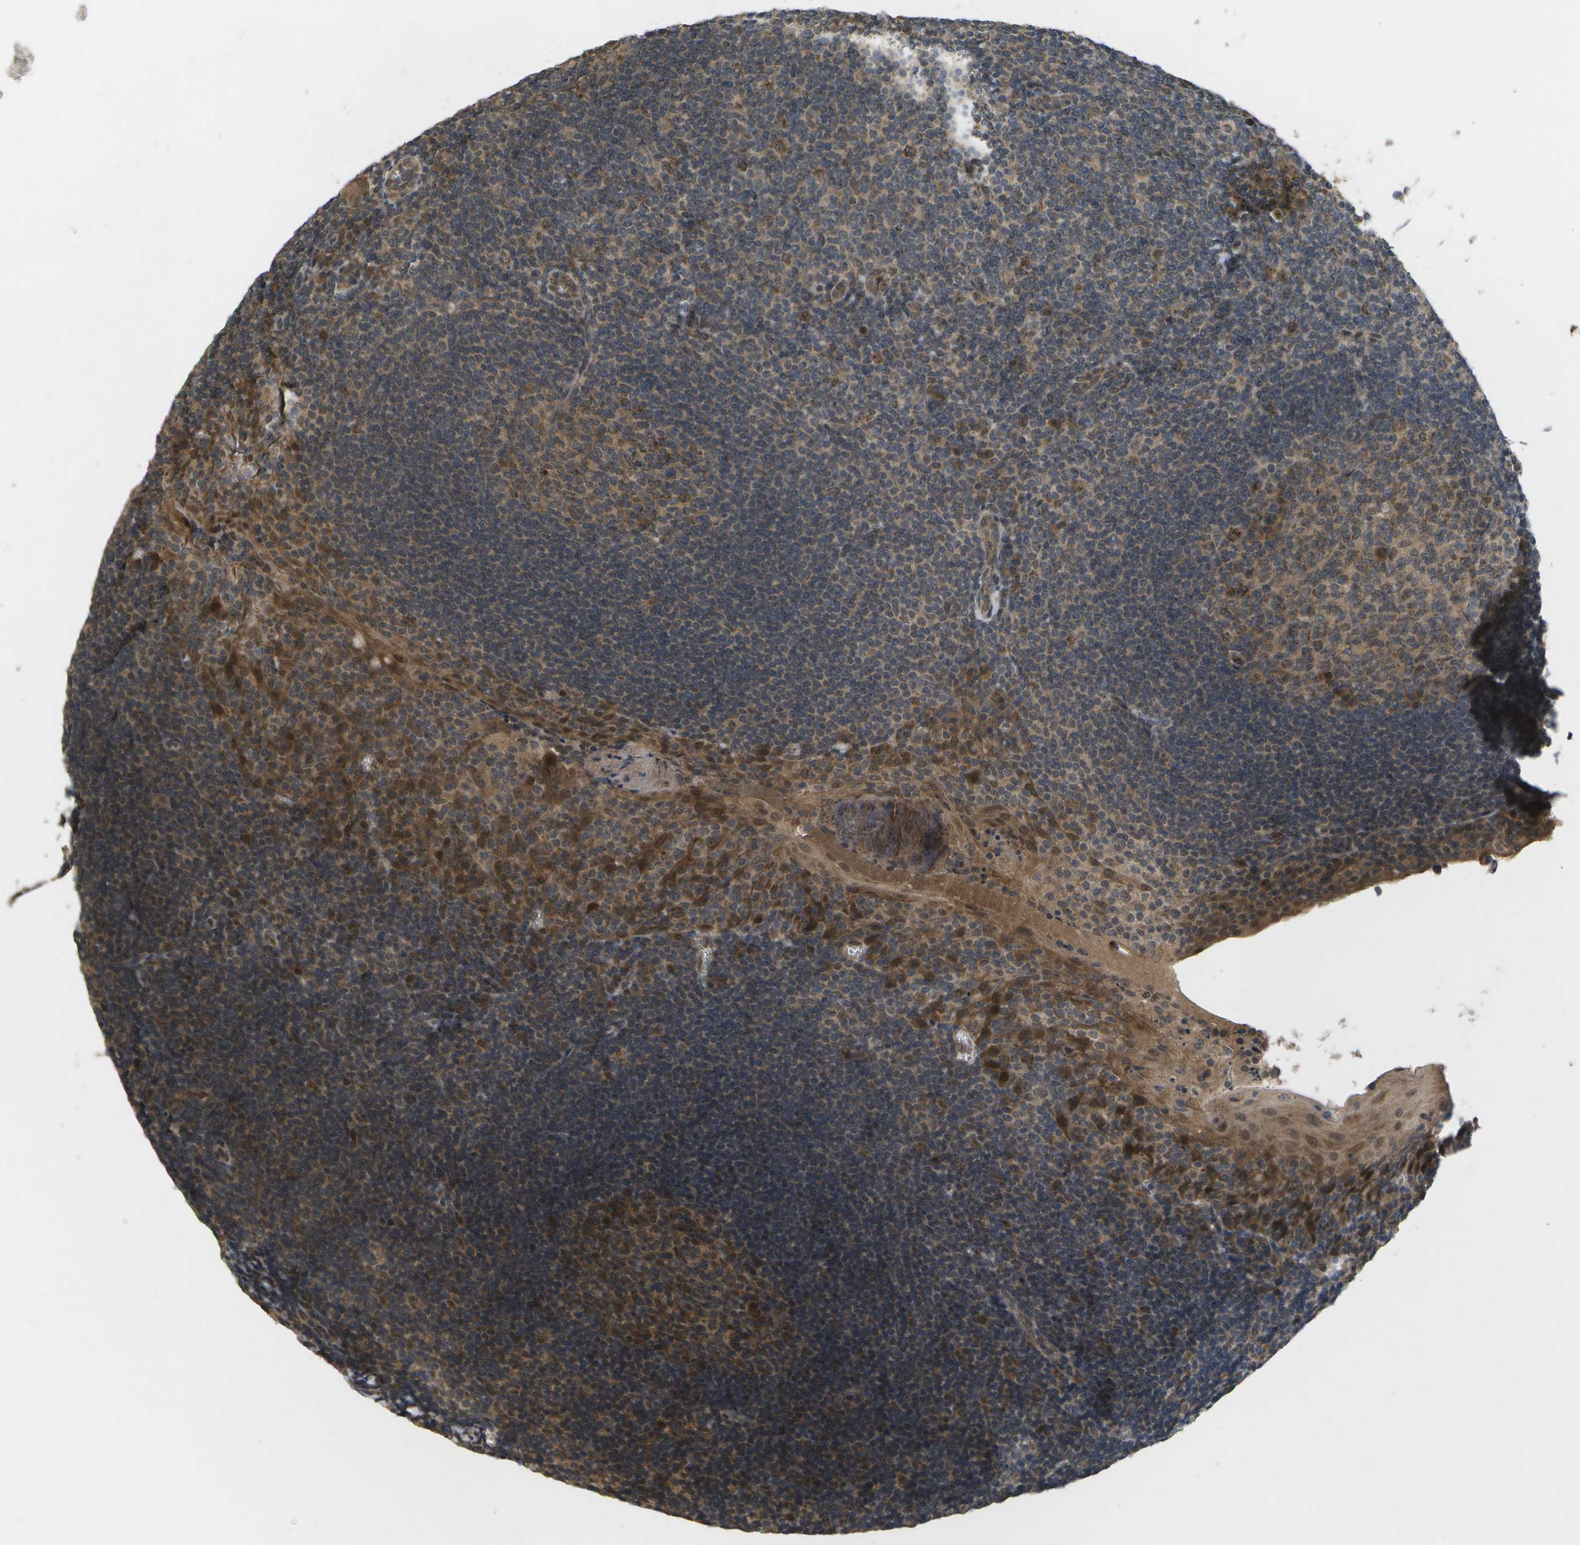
{"staining": {"intensity": "moderate", "quantity": ">75%", "location": "cytoplasmic/membranous"}, "tissue": "tonsil", "cell_type": "Germinal center cells", "image_type": "normal", "snomed": [{"axis": "morphology", "description": "Normal tissue, NOS"}, {"axis": "topography", "description": "Tonsil"}], "caption": "IHC (DAB (3,3'-diaminobenzidine)) staining of benign human tonsil demonstrates moderate cytoplasmic/membranous protein staining in approximately >75% of germinal center cells.", "gene": "ALAS1", "patient": {"sex": "male", "age": 37}}